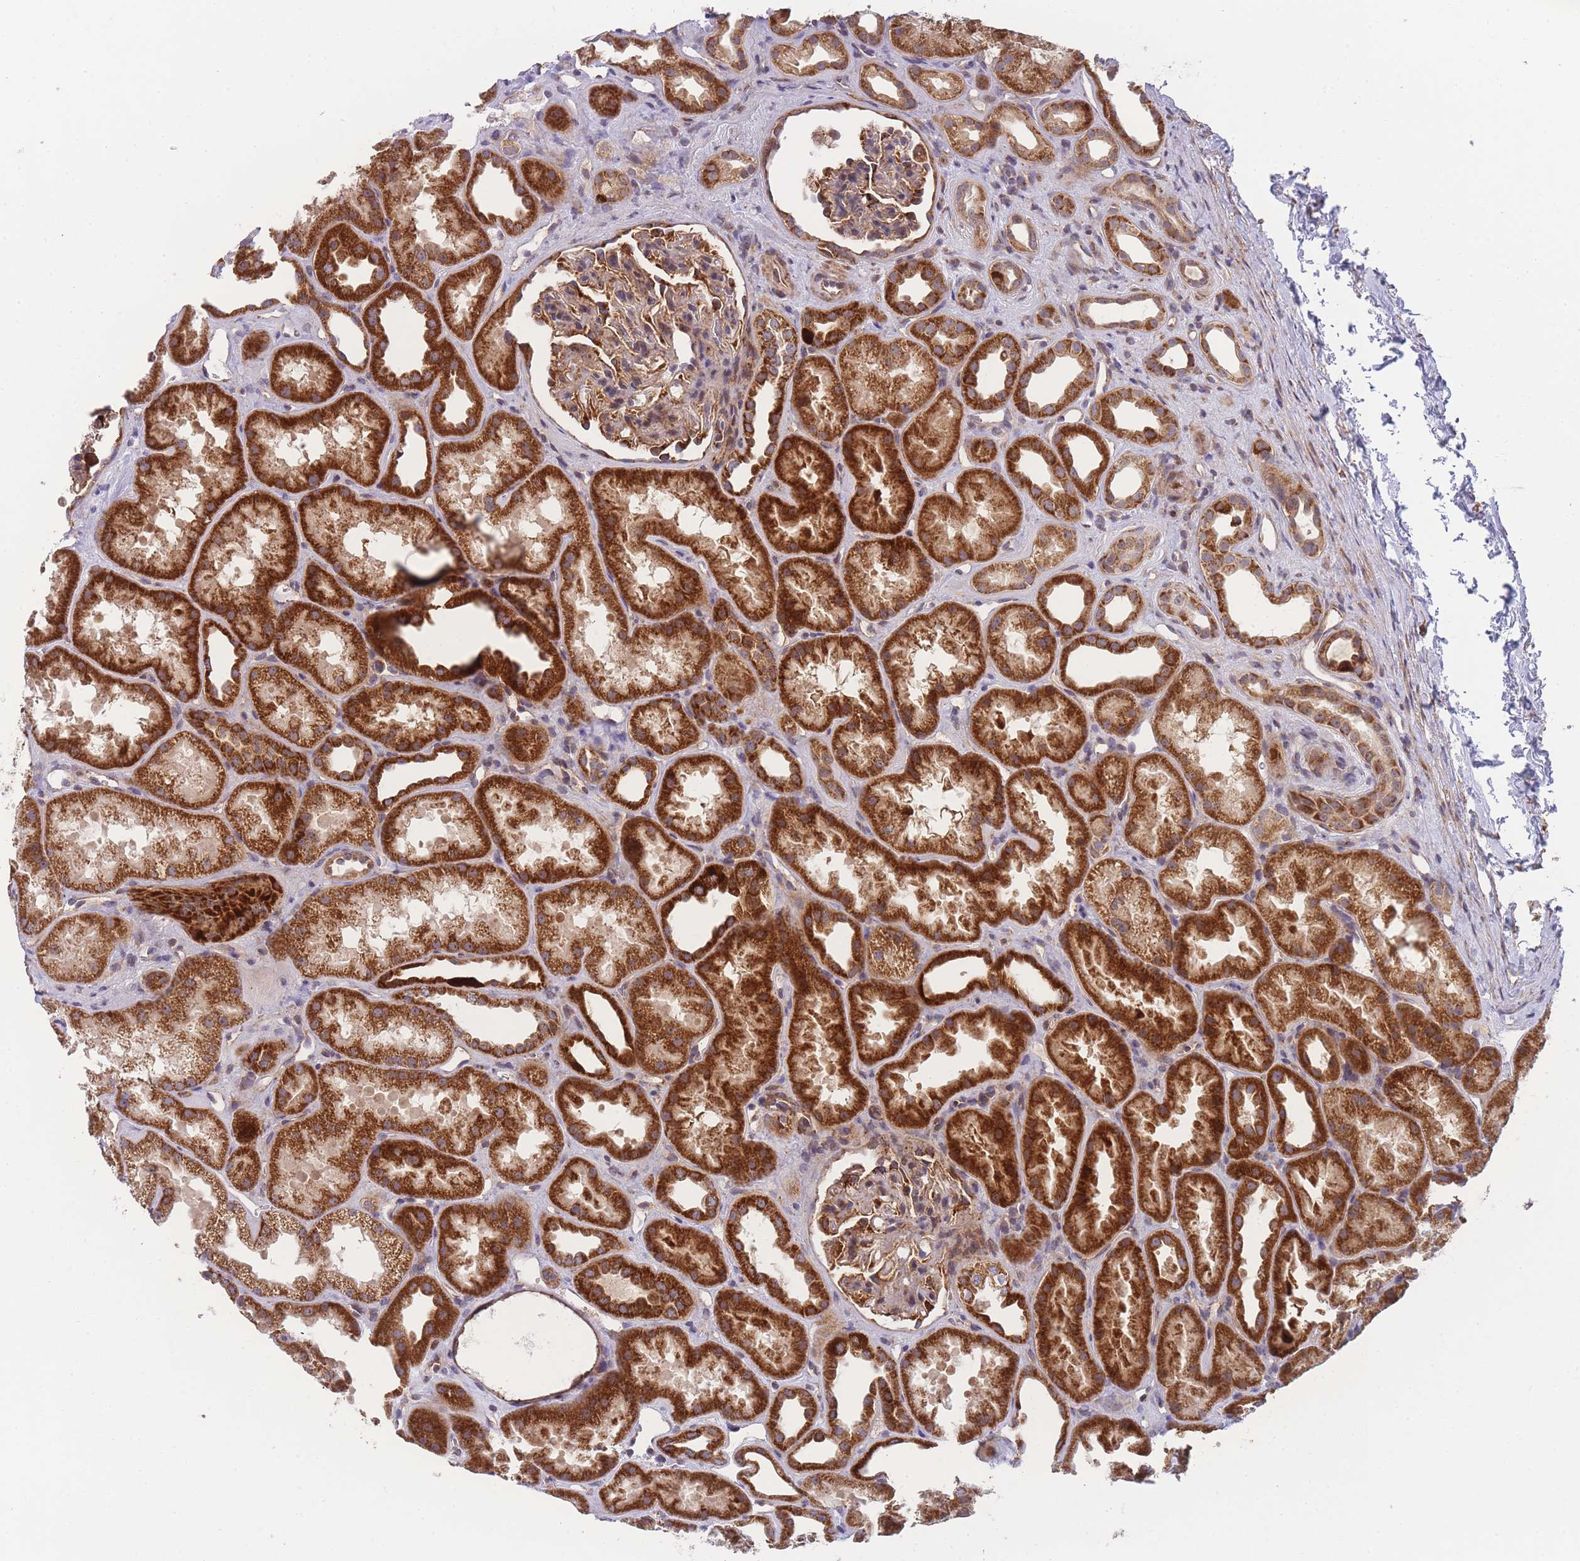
{"staining": {"intensity": "moderate", "quantity": ">75%", "location": "cytoplasmic/membranous"}, "tissue": "kidney", "cell_type": "Cells in glomeruli", "image_type": "normal", "snomed": [{"axis": "morphology", "description": "Normal tissue, NOS"}, {"axis": "topography", "description": "Kidney"}], "caption": "Protein staining by immunohistochemistry (IHC) displays moderate cytoplasmic/membranous staining in approximately >75% of cells in glomeruli in normal kidney. The protein of interest is stained brown, and the nuclei are stained in blue (DAB IHC with brightfield microscopy, high magnification).", "gene": "MTRES1", "patient": {"sex": "male", "age": 61}}